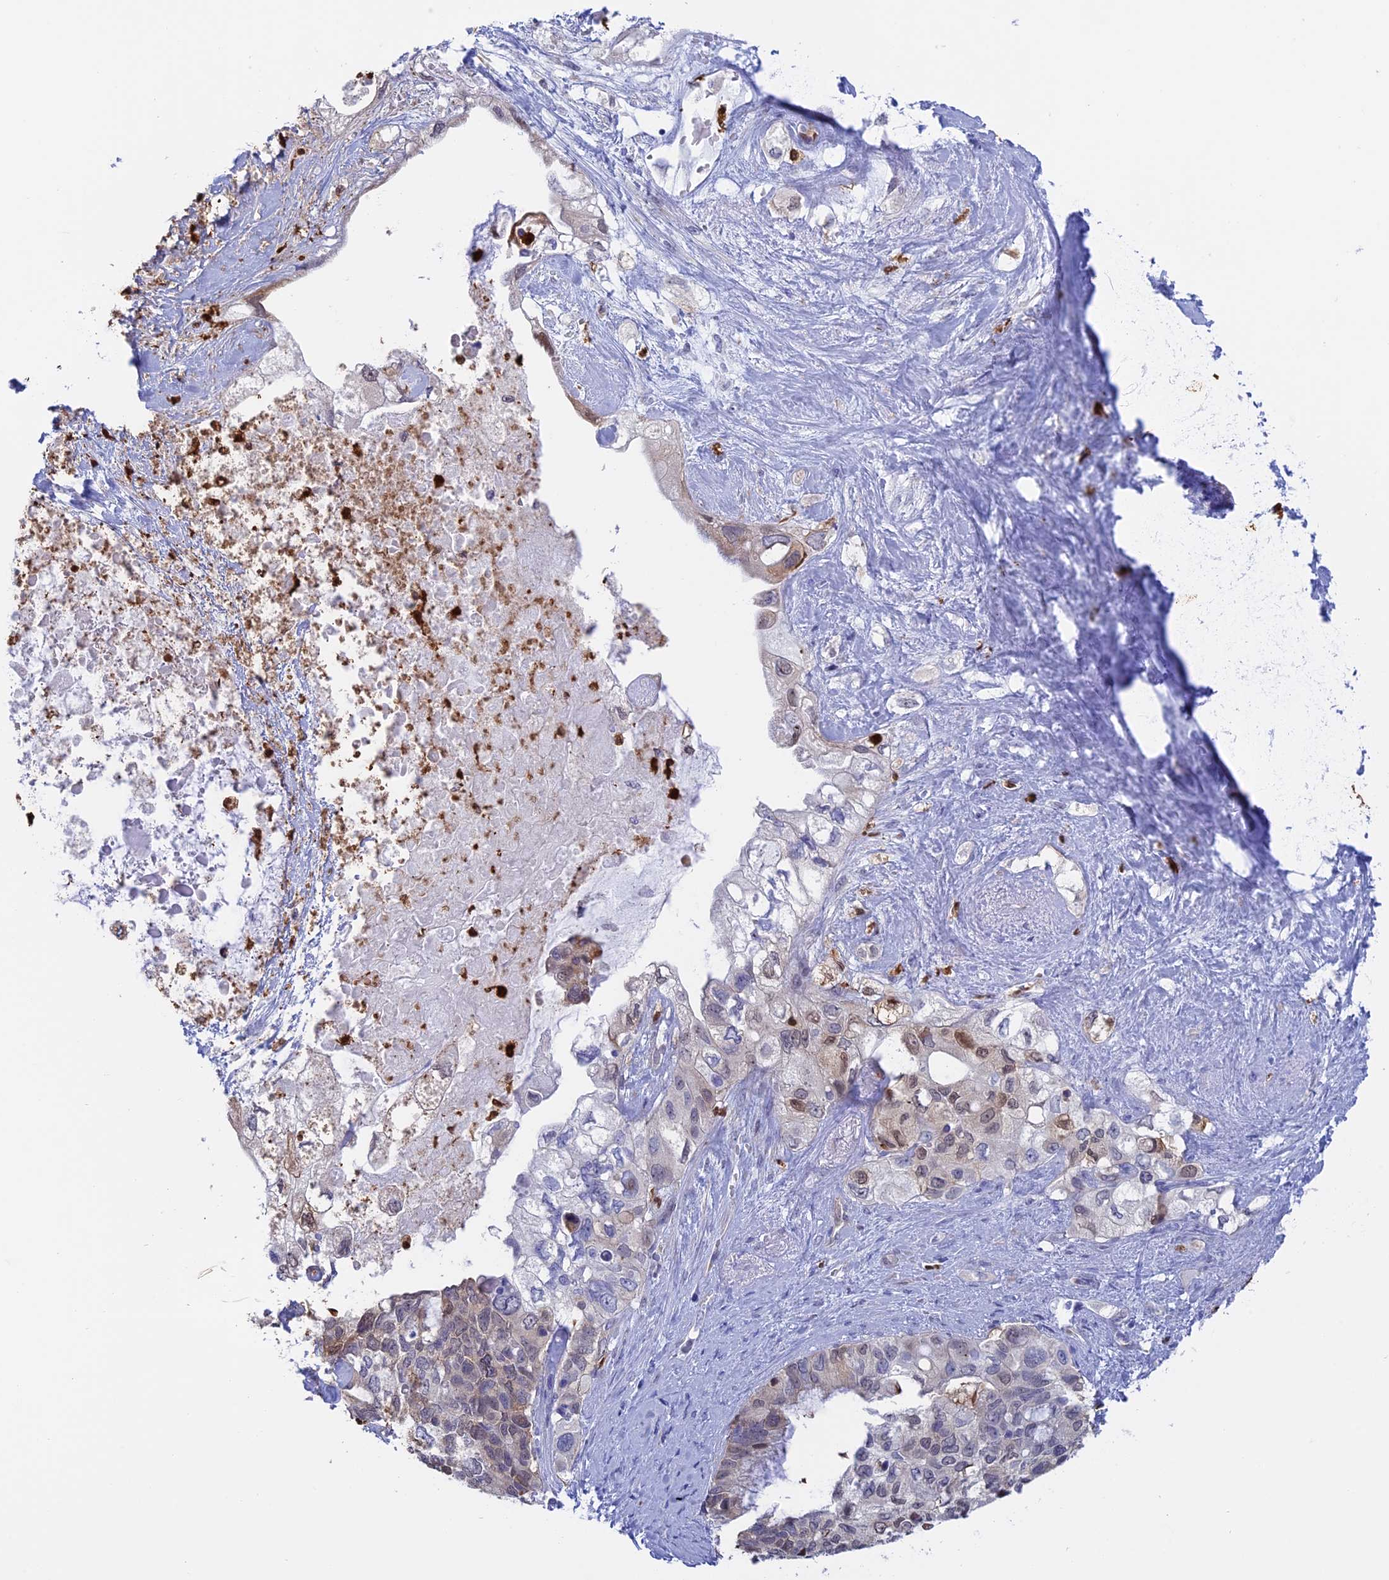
{"staining": {"intensity": "weak", "quantity": "<25%", "location": "nuclear"}, "tissue": "pancreatic cancer", "cell_type": "Tumor cells", "image_type": "cancer", "snomed": [{"axis": "morphology", "description": "Adenocarcinoma, NOS"}, {"axis": "topography", "description": "Pancreas"}], "caption": "This is an IHC histopathology image of human pancreatic cancer (adenocarcinoma). There is no expression in tumor cells.", "gene": "SLC26A1", "patient": {"sex": "female", "age": 56}}